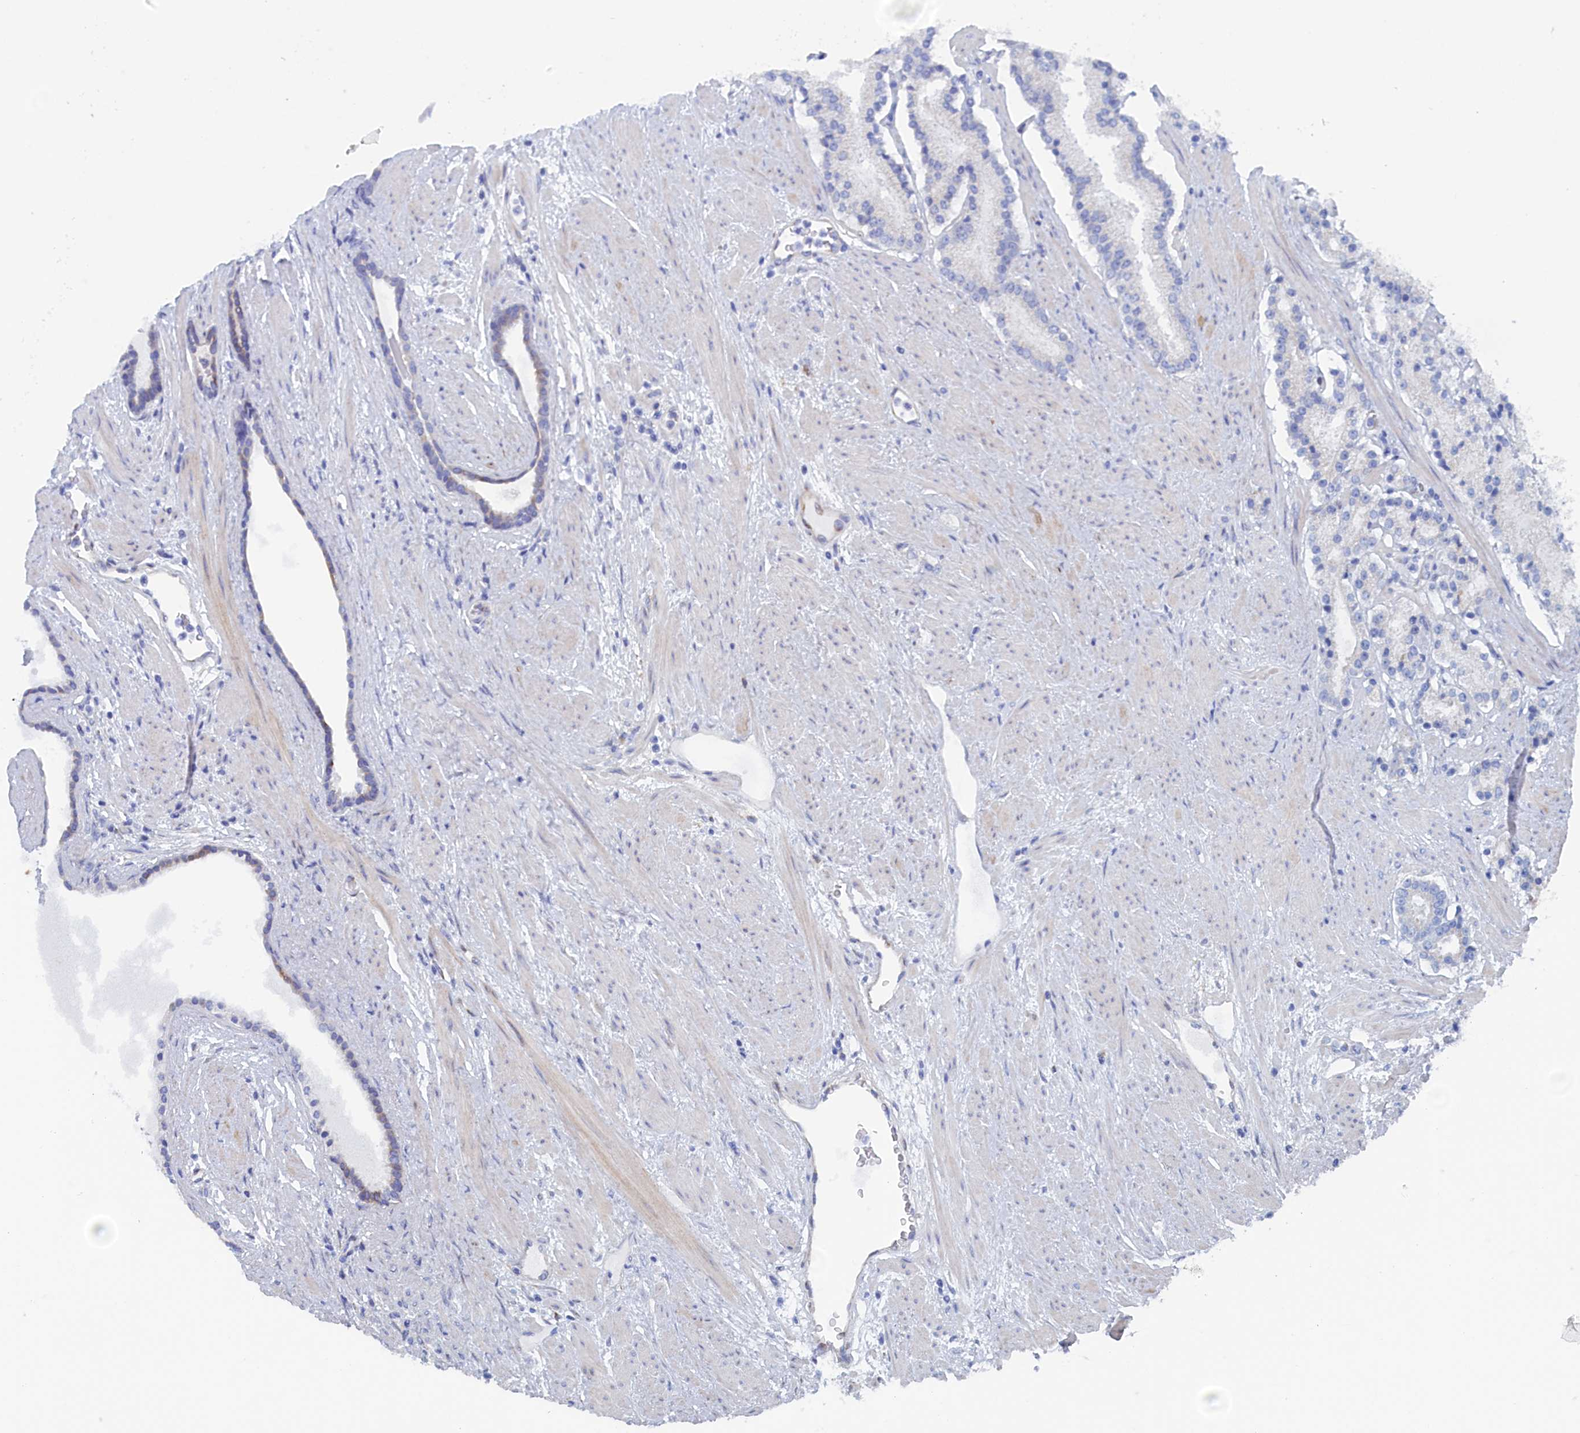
{"staining": {"intensity": "negative", "quantity": "none", "location": "none"}, "tissue": "prostate cancer", "cell_type": "Tumor cells", "image_type": "cancer", "snomed": [{"axis": "morphology", "description": "Adenocarcinoma, Low grade"}, {"axis": "topography", "description": "Prostate"}], "caption": "Prostate cancer was stained to show a protein in brown. There is no significant staining in tumor cells. The staining is performed using DAB brown chromogen with nuclei counter-stained in using hematoxylin.", "gene": "COG7", "patient": {"sex": "male", "age": 59}}